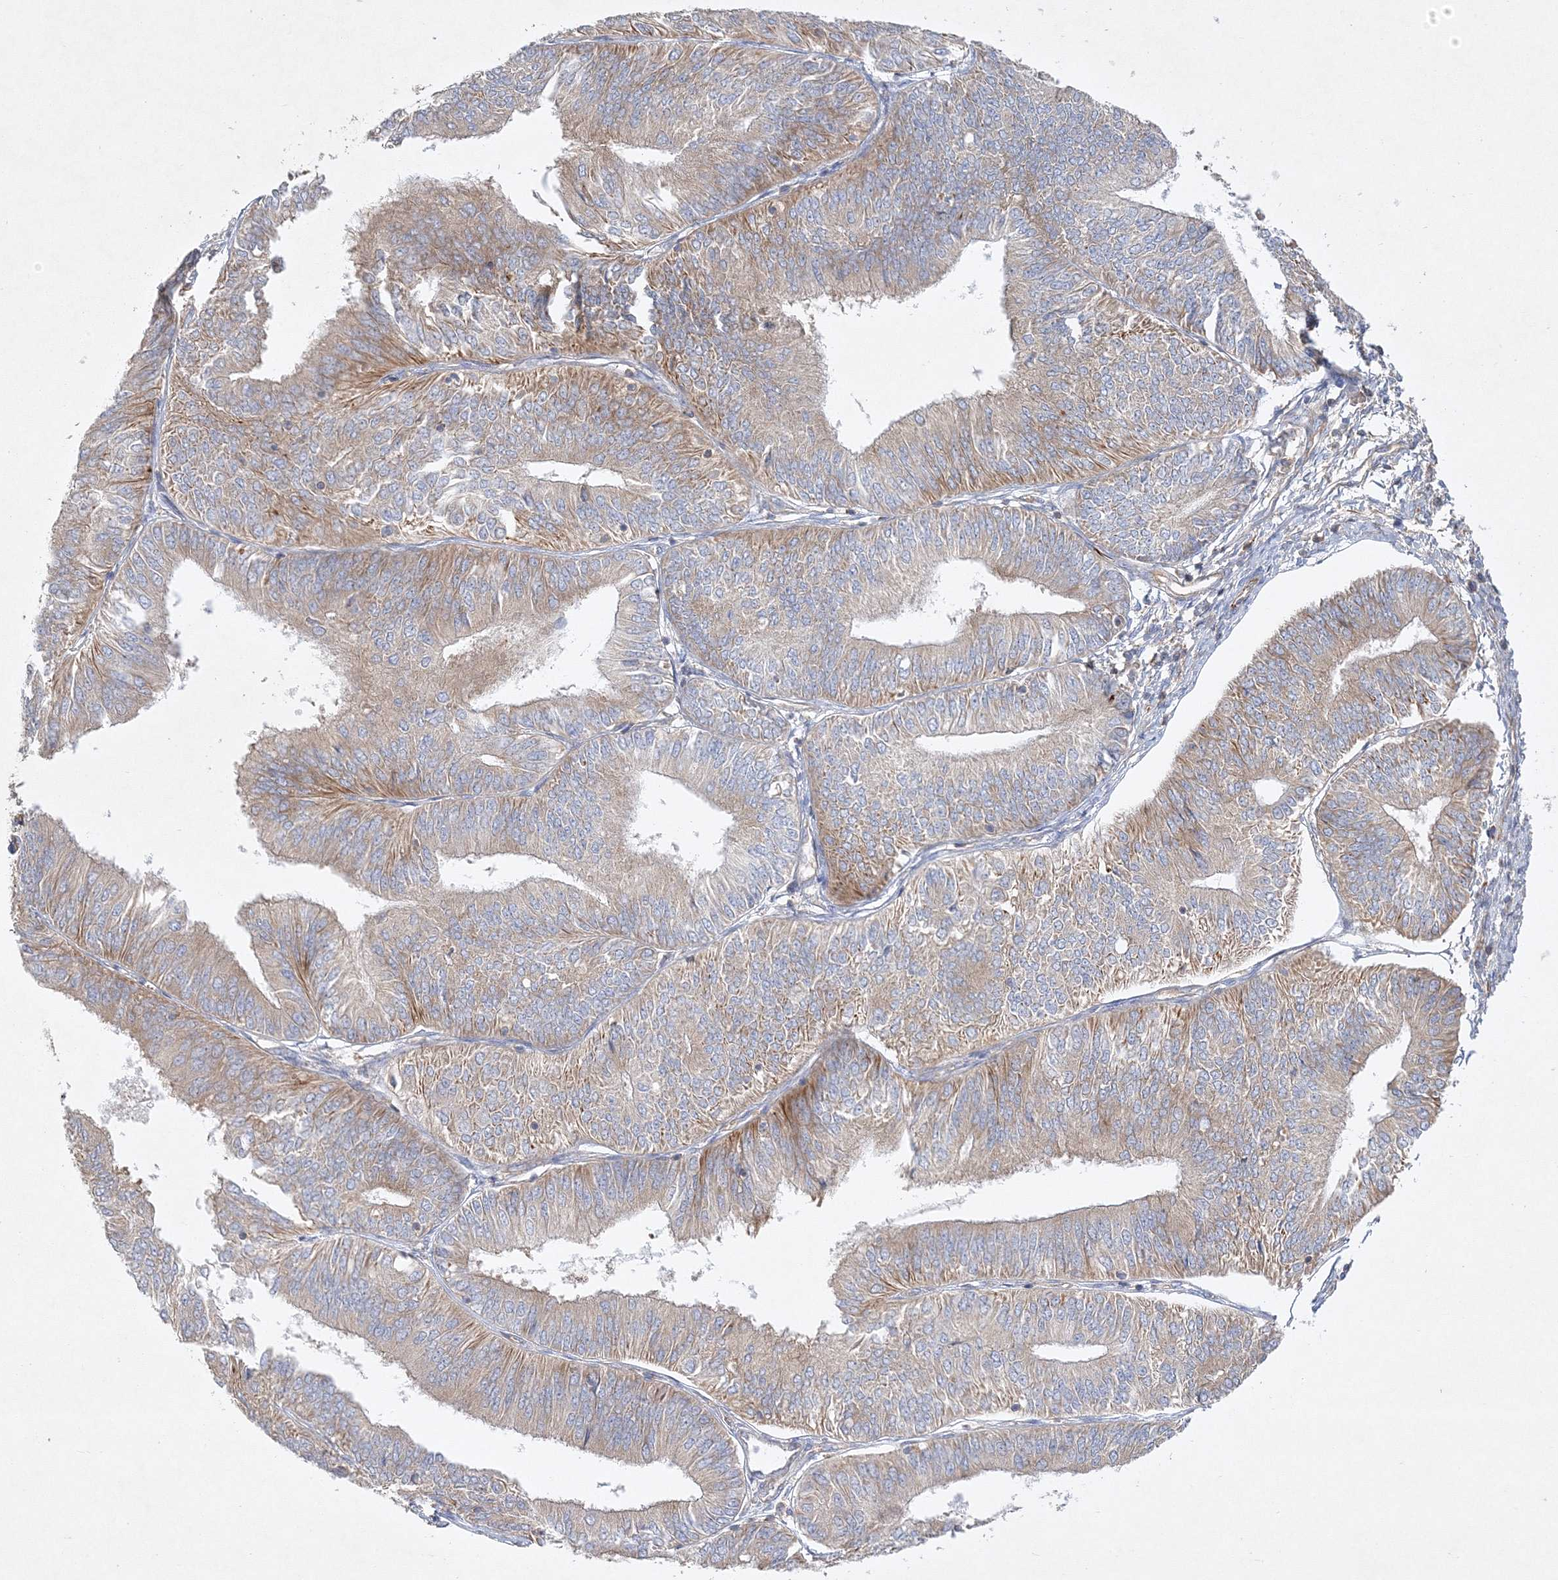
{"staining": {"intensity": "moderate", "quantity": ">75%", "location": "cytoplasmic/membranous"}, "tissue": "endometrial cancer", "cell_type": "Tumor cells", "image_type": "cancer", "snomed": [{"axis": "morphology", "description": "Adenocarcinoma, NOS"}, {"axis": "topography", "description": "Endometrium"}], "caption": "Immunohistochemical staining of human endometrial cancer displays moderate cytoplasmic/membranous protein expression in about >75% of tumor cells.", "gene": "WDR37", "patient": {"sex": "female", "age": 58}}